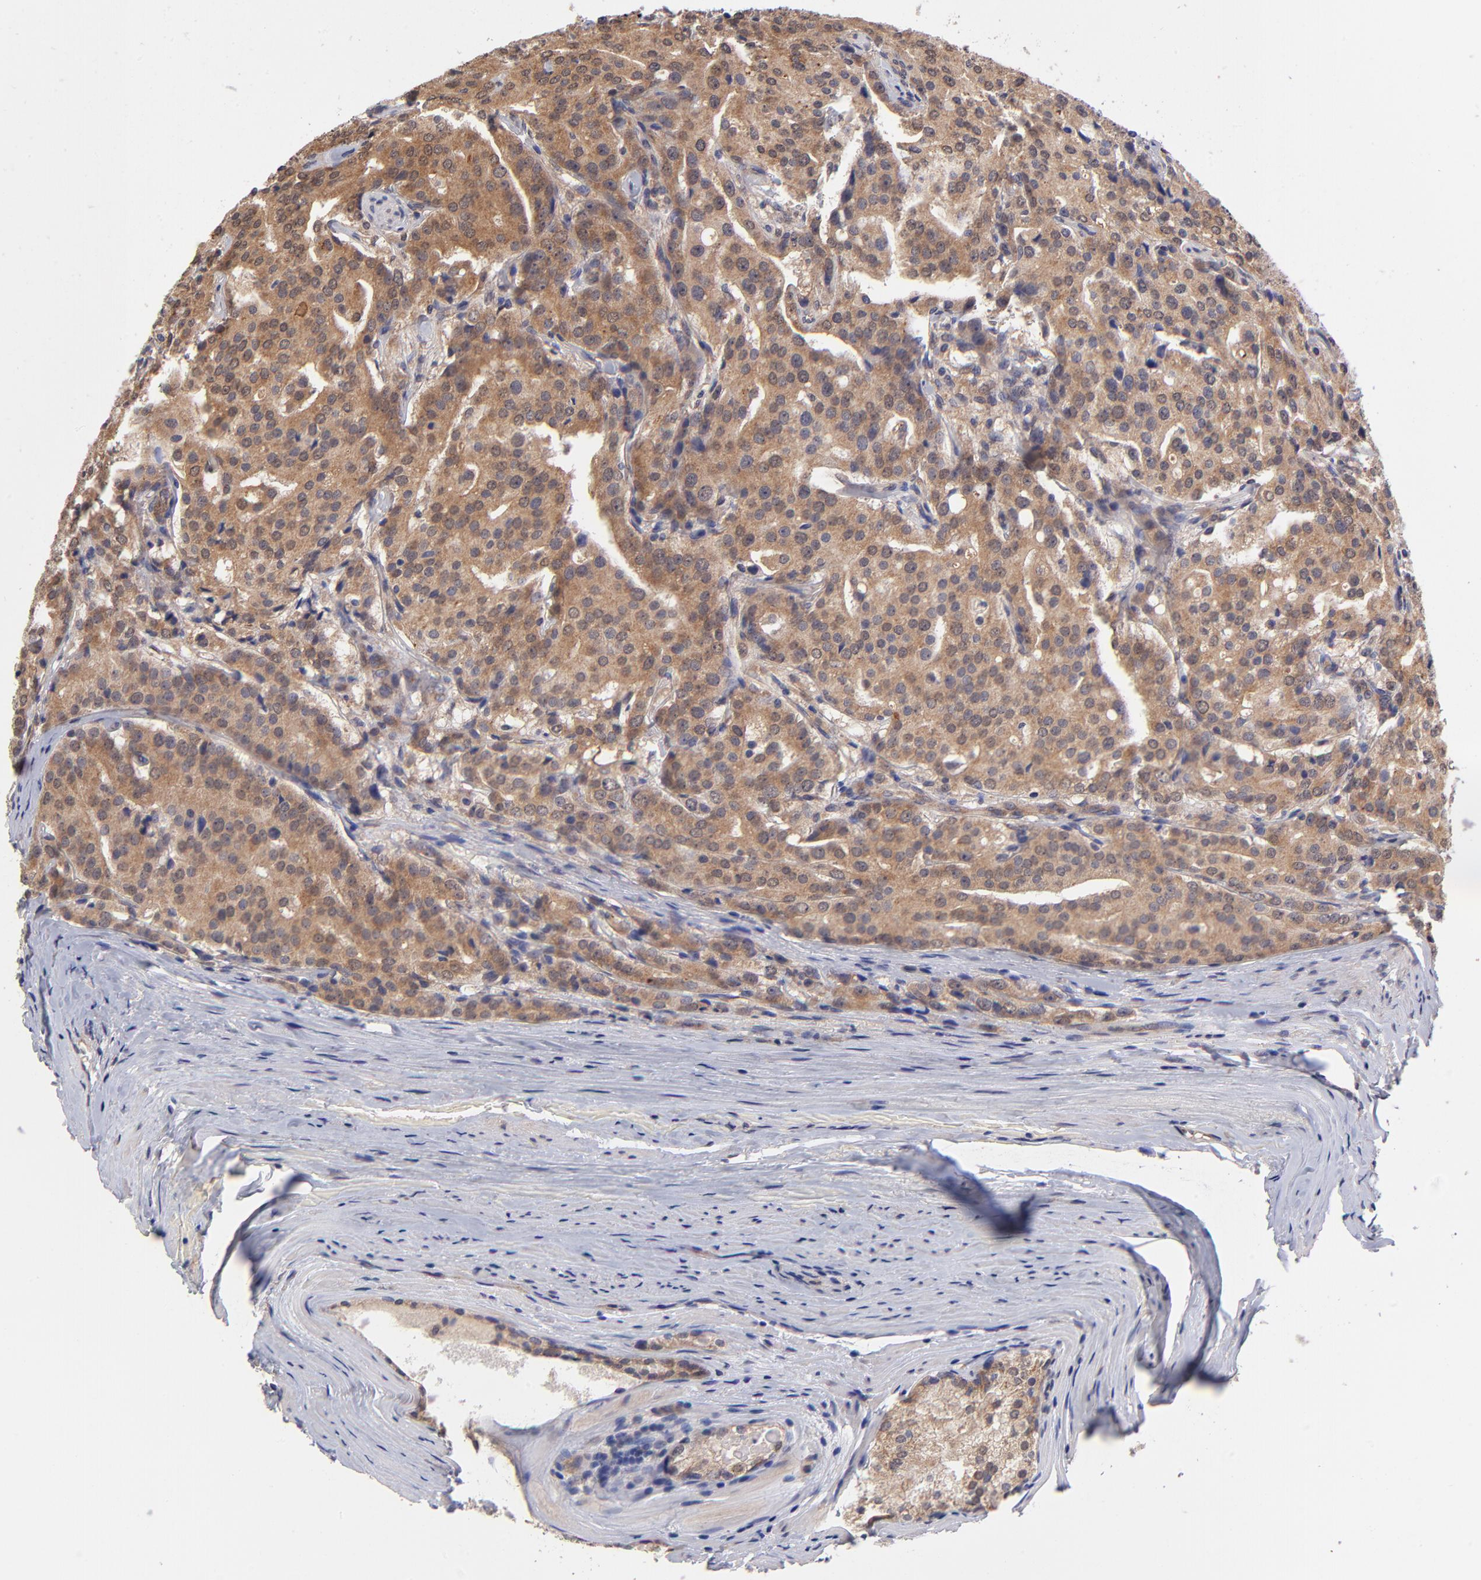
{"staining": {"intensity": "strong", "quantity": ">75%", "location": "cytoplasmic/membranous"}, "tissue": "prostate cancer", "cell_type": "Tumor cells", "image_type": "cancer", "snomed": [{"axis": "morphology", "description": "Adenocarcinoma, Medium grade"}, {"axis": "topography", "description": "Prostate"}], "caption": "Immunohistochemical staining of human prostate cancer (medium-grade adenocarcinoma) reveals high levels of strong cytoplasmic/membranous protein expression in about >75% of tumor cells.", "gene": "UBE2H", "patient": {"sex": "male", "age": 72}}